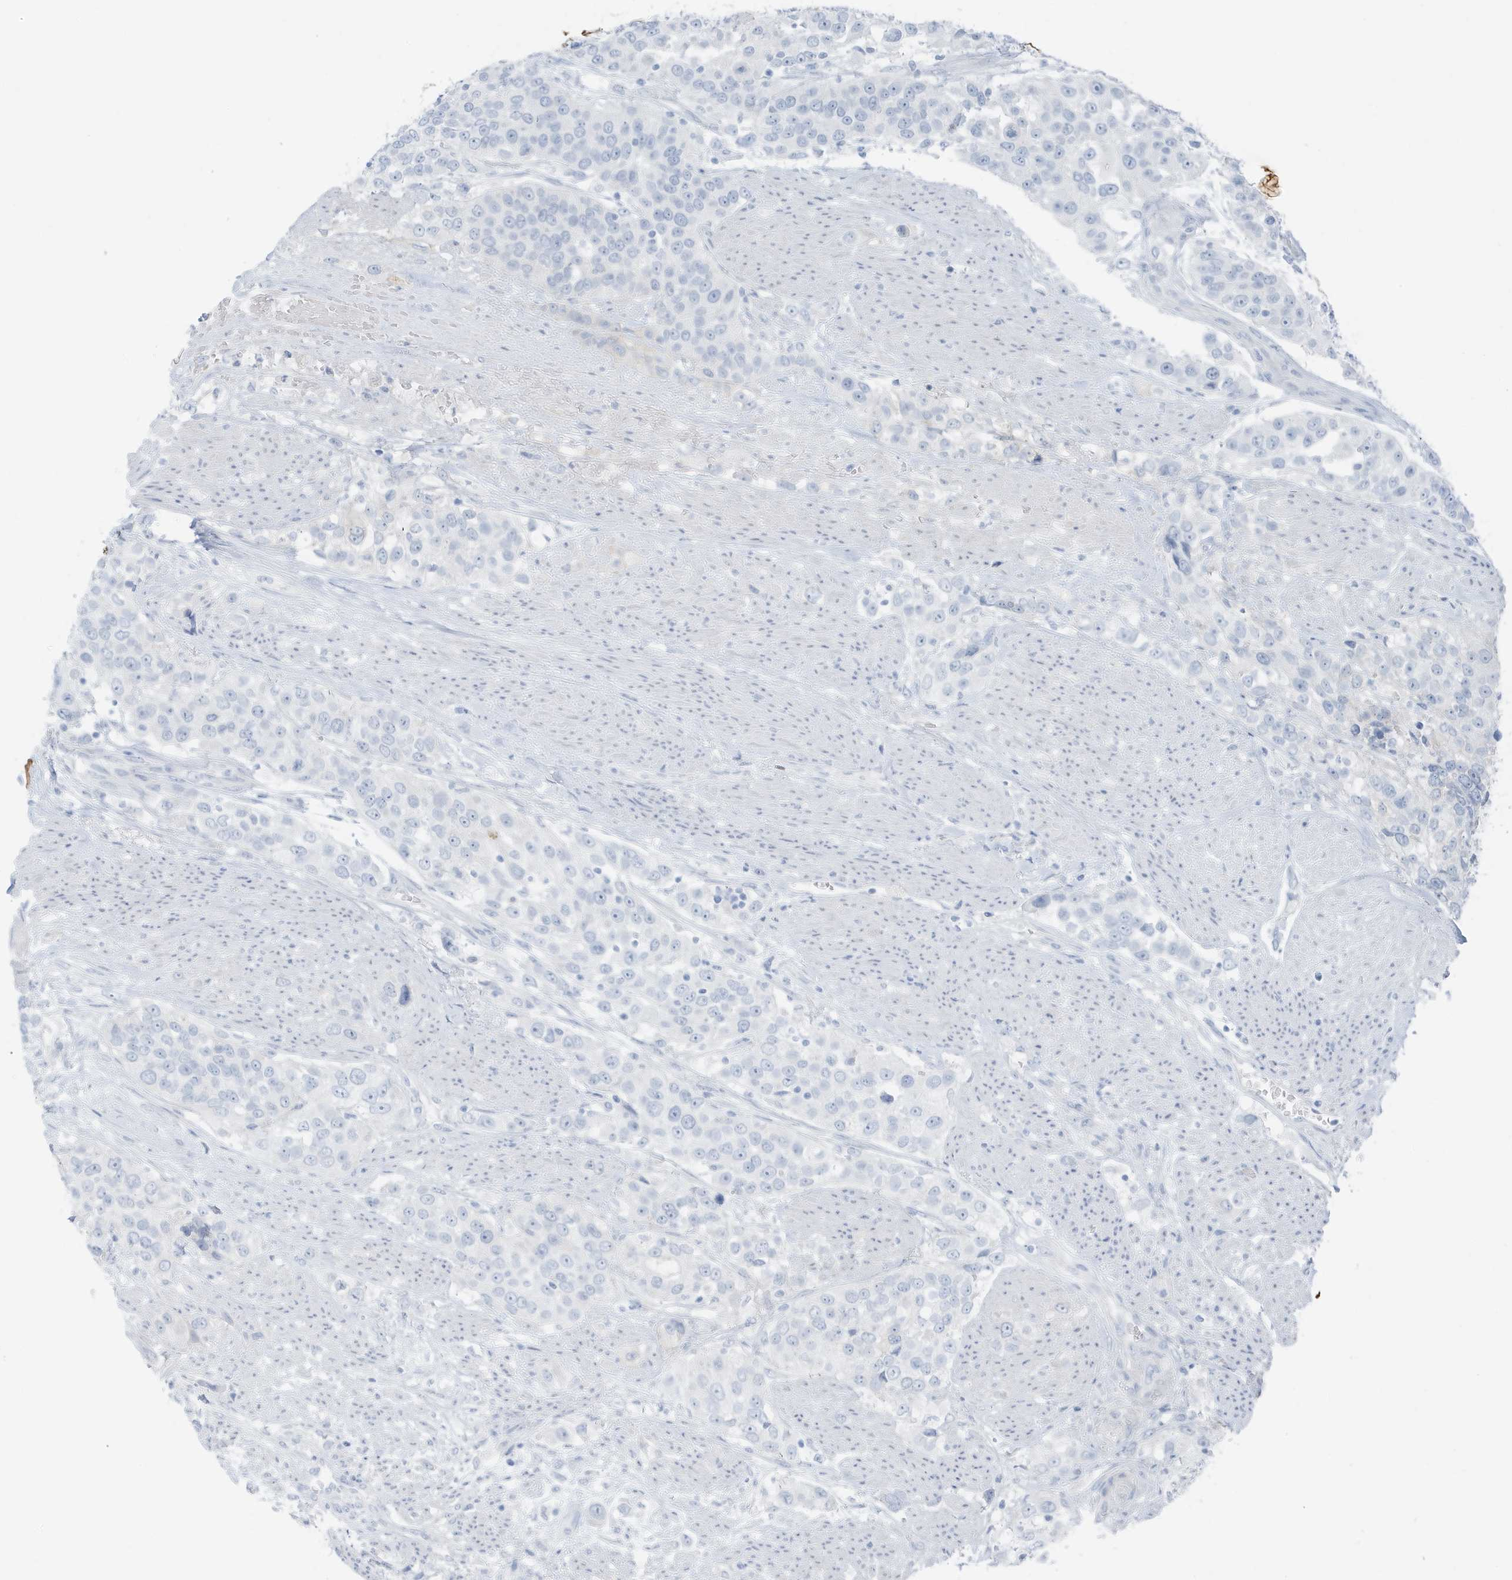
{"staining": {"intensity": "negative", "quantity": "none", "location": "none"}, "tissue": "urothelial cancer", "cell_type": "Tumor cells", "image_type": "cancer", "snomed": [{"axis": "morphology", "description": "Urothelial carcinoma, High grade"}, {"axis": "topography", "description": "Urinary bladder"}], "caption": "Protein analysis of high-grade urothelial carcinoma demonstrates no significant staining in tumor cells.", "gene": "ZFP64", "patient": {"sex": "female", "age": 80}}